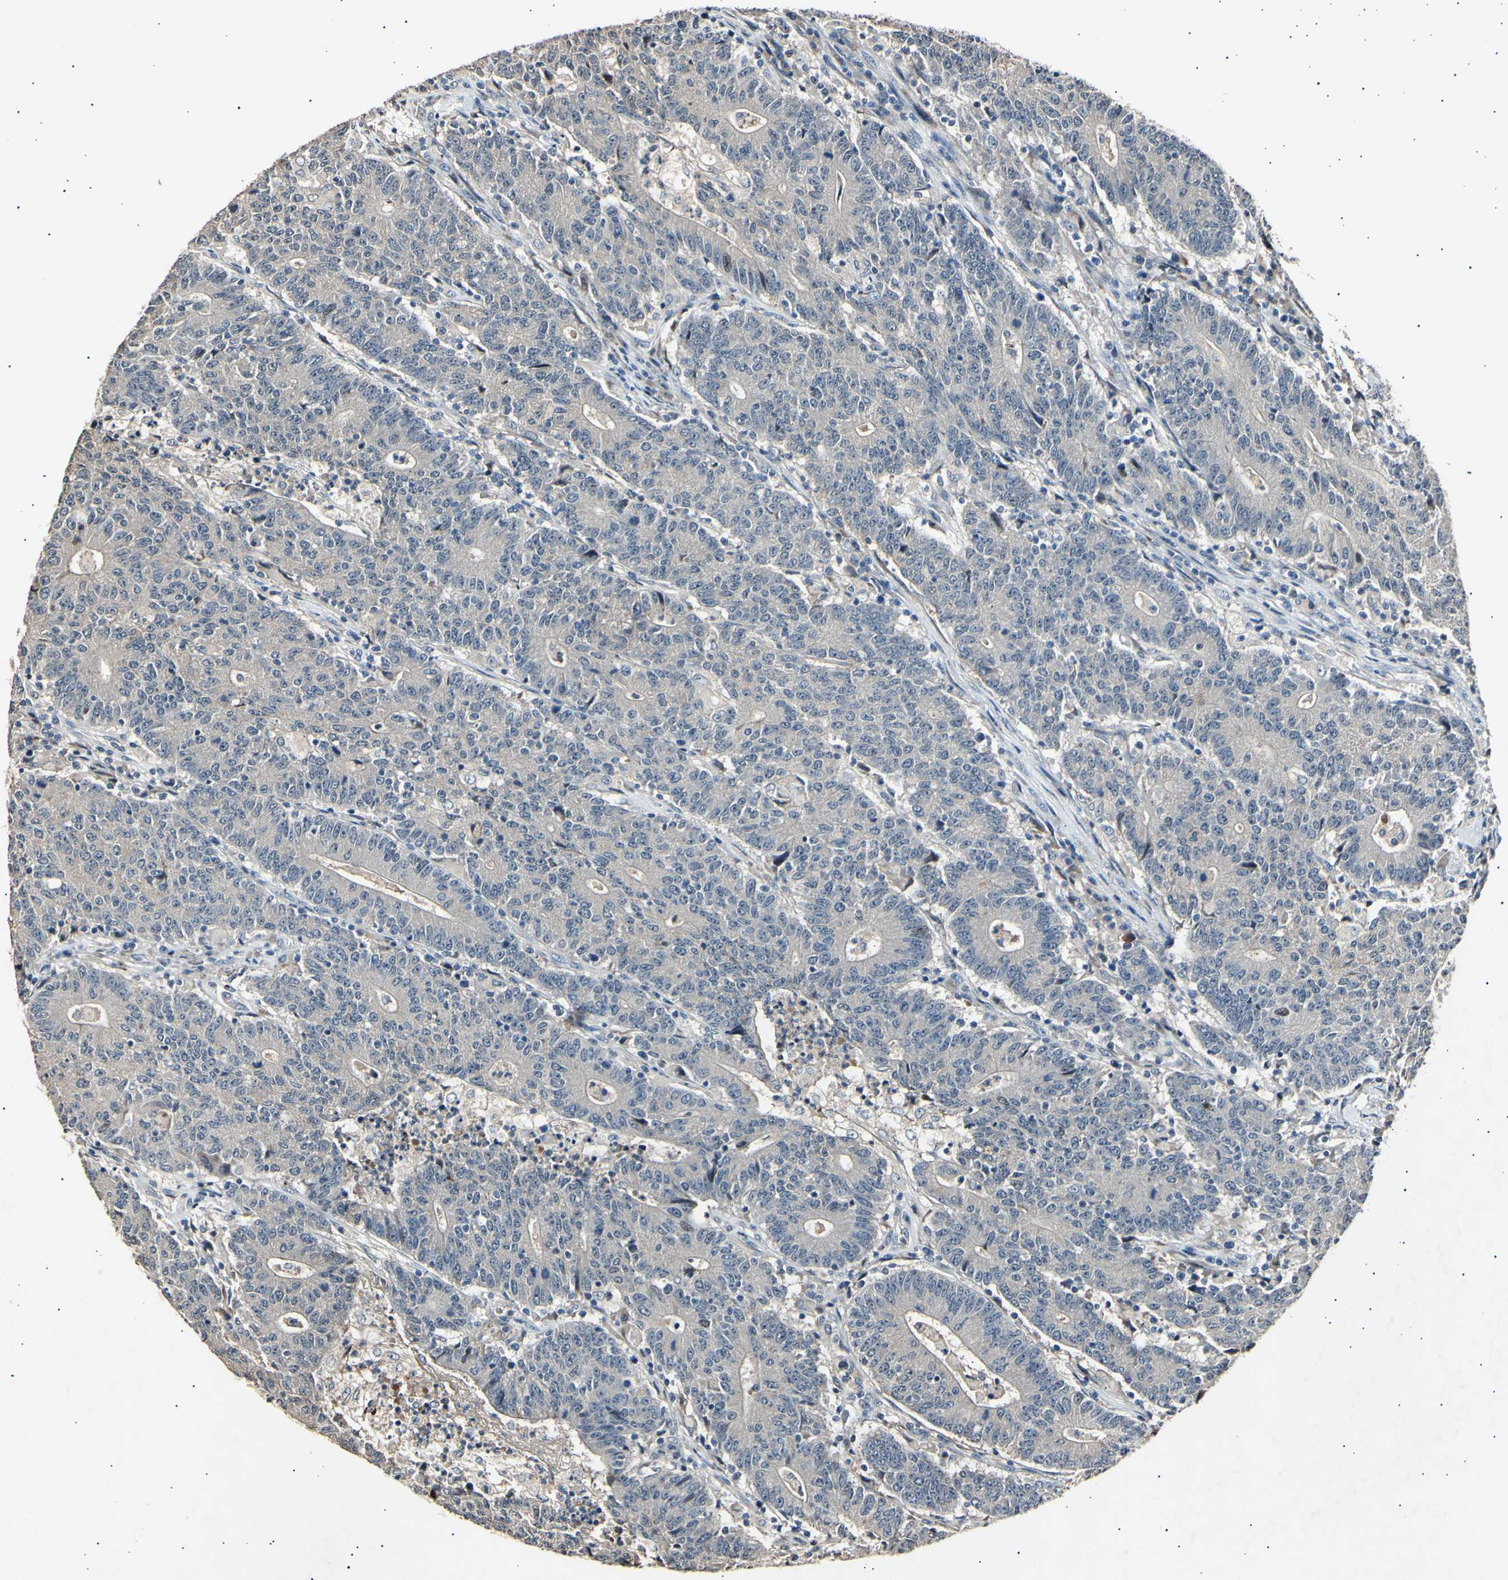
{"staining": {"intensity": "negative", "quantity": "none", "location": "none"}, "tissue": "colorectal cancer", "cell_type": "Tumor cells", "image_type": "cancer", "snomed": [{"axis": "morphology", "description": "Normal tissue, NOS"}, {"axis": "morphology", "description": "Adenocarcinoma, NOS"}, {"axis": "topography", "description": "Colon"}], "caption": "IHC photomicrograph of colorectal adenocarcinoma stained for a protein (brown), which shows no staining in tumor cells. (DAB IHC visualized using brightfield microscopy, high magnification).", "gene": "ADCY3", "patient": {"sex": "female", "age": 75}}